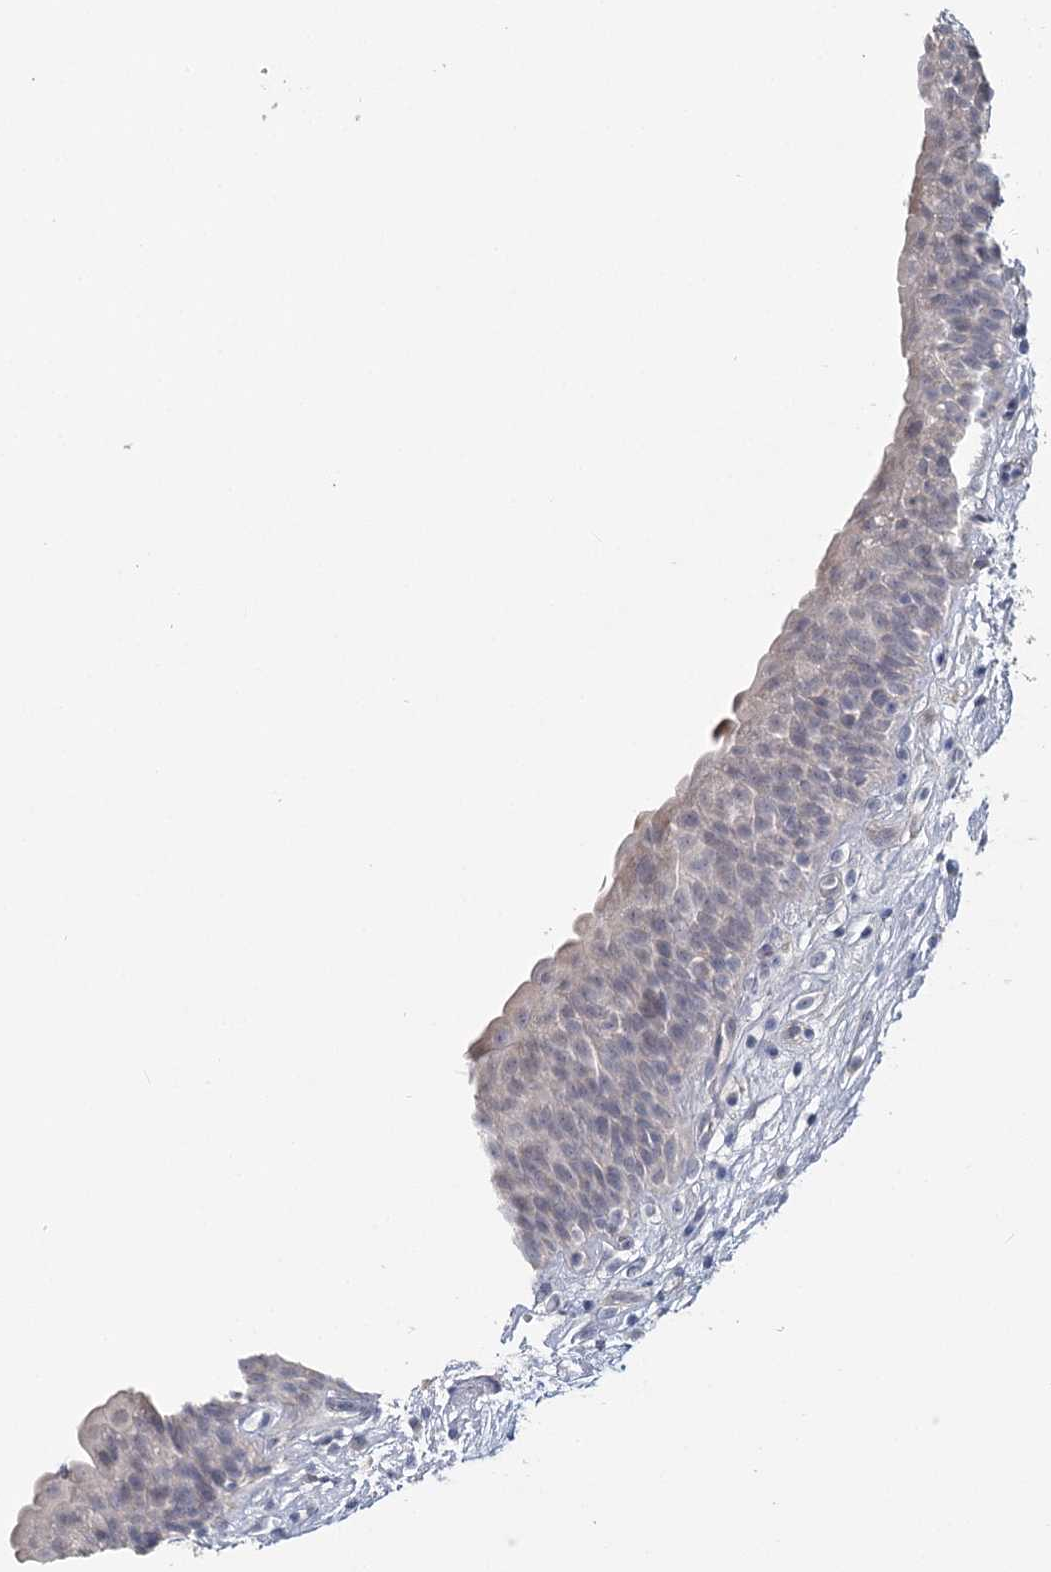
{"staining": {"intensity": "negative", "quantity": "none", "location": "none"}, "tissue": "urinary bladder", "cell_type": "Urothelial cells", "image_type": "normal", "snomed": [{"axis": "morphology", "description": "Normal tissue, NOS"}, {"axis": "topography", "description": "Urinary bladder"}], "caption": "Benign urinary bladder was stained to show a protein in brown. There is no significant positivity in urothelial cells. (Brightfield microscopy of DAB immunohistochemistry (IHC) at high magnification).", "gene": "USP11", "patient": {"sex": "male", "age": 83}}